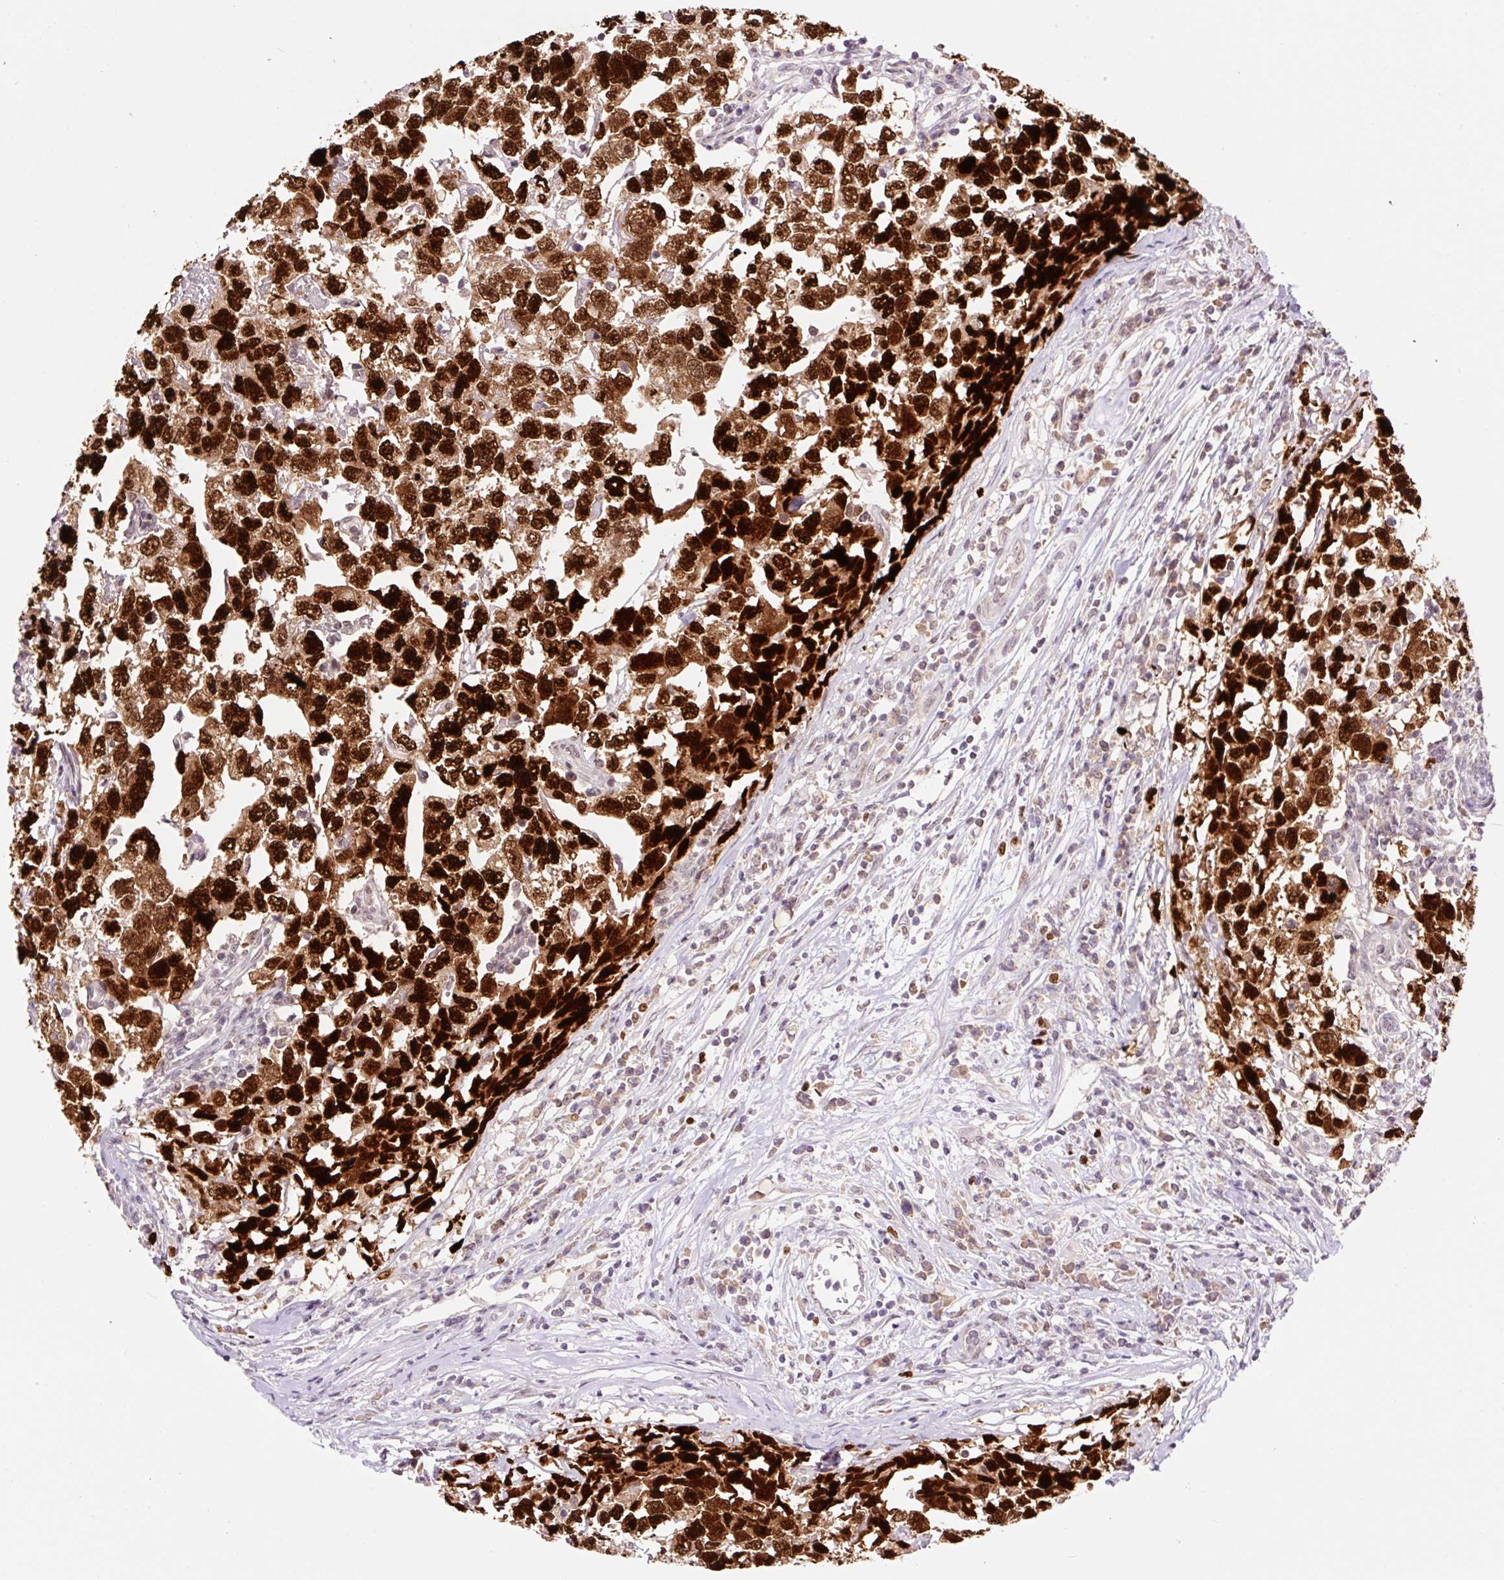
{"staining": {"intensity": "strong", "quantity": ">75%", "location": "nuclear"}, "tissue": "testis cancer", "cell_type": "Tumor cells", "image_type": "cancer", "snomed": [{"axis": "morphology", "description": "Carcinoma, Embryonal, NOS"}, {"axis": "topography", "description": "Testis"}], "caption": "Human testis cancer stained with a brown dye demonstrates strong nuclear positive positivity in about >75% of tumor cells.", "gene": "DPPA4", "patient": {"sex": "male", "age": 22}}